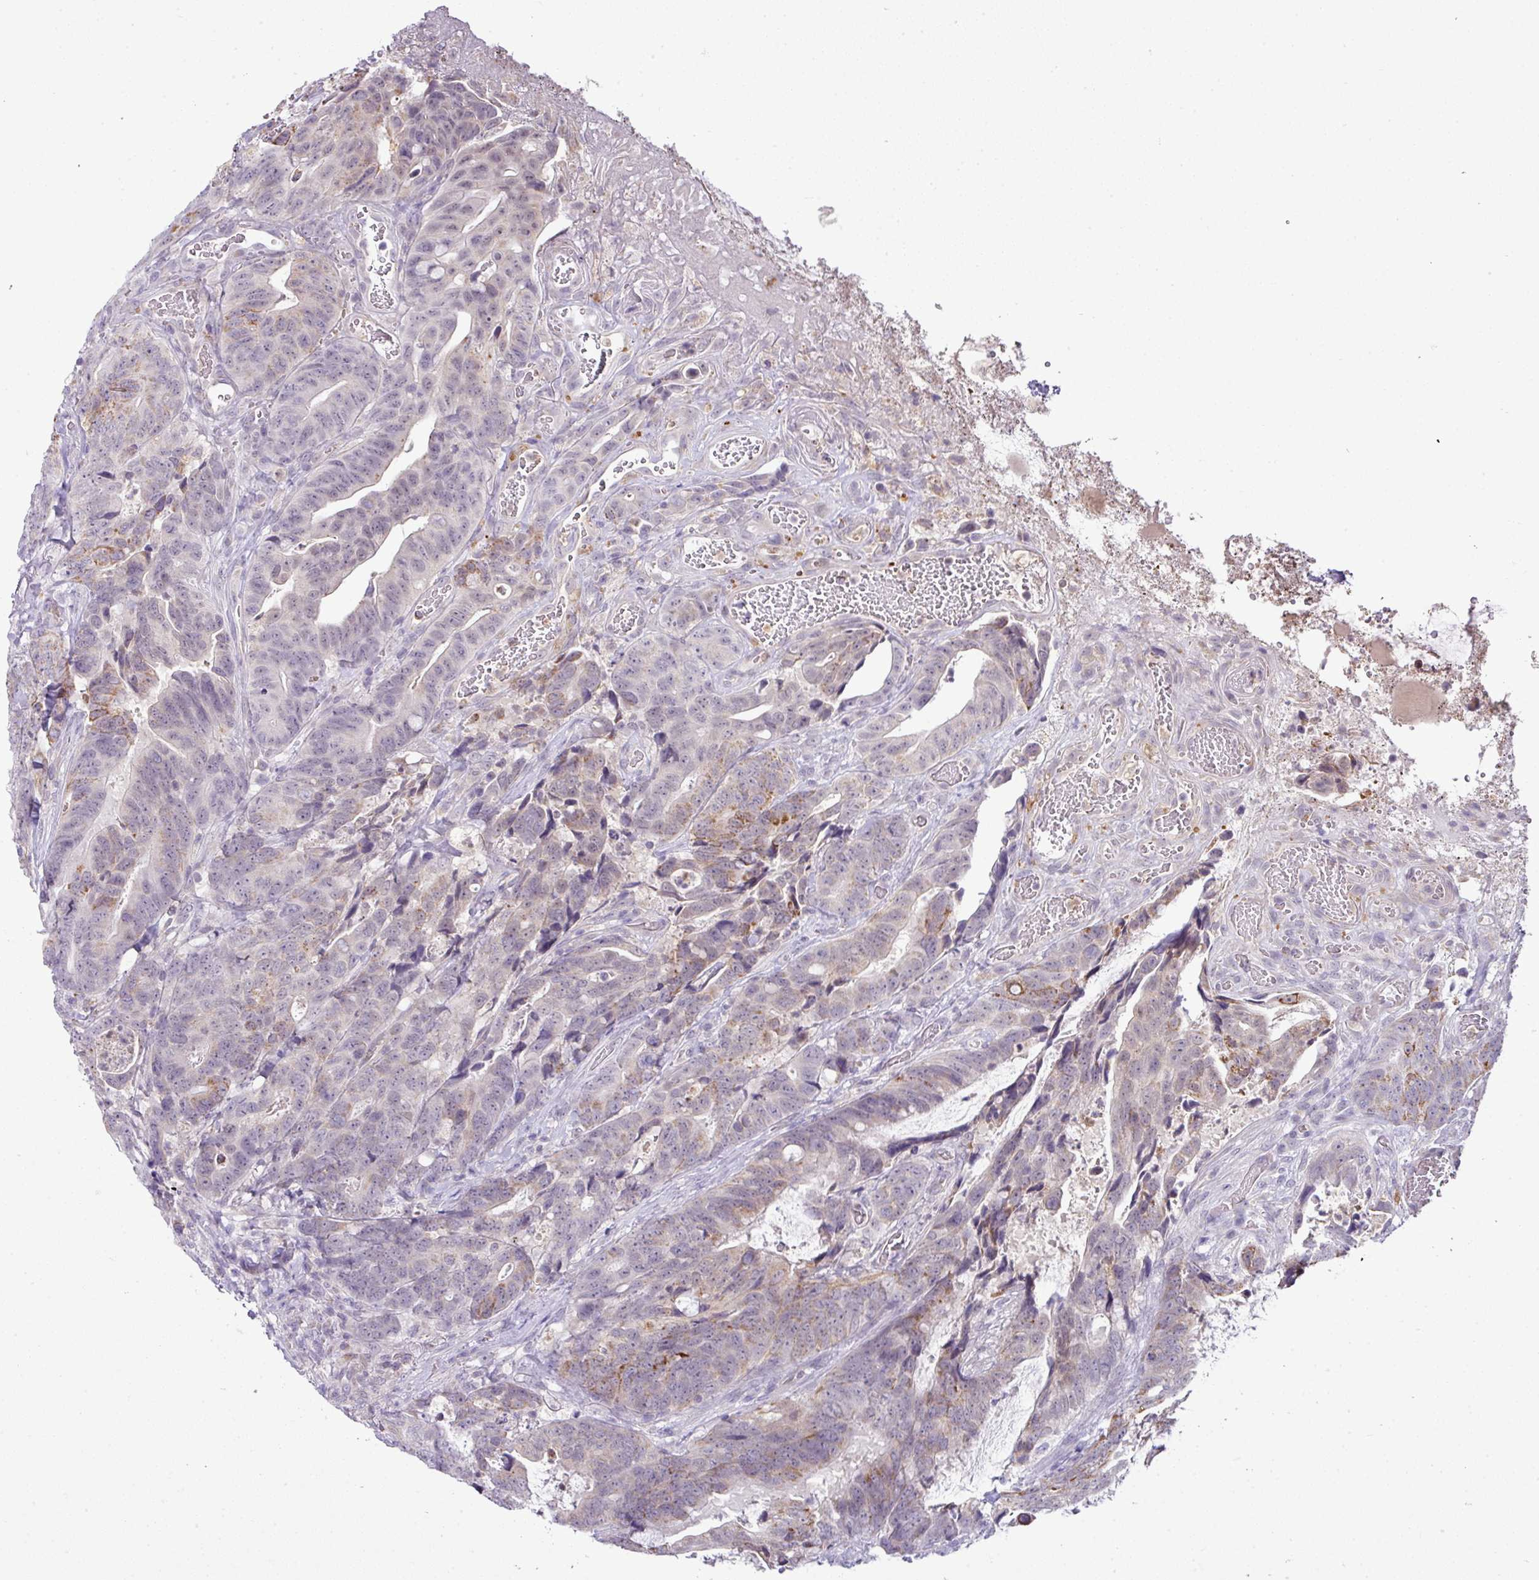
{"staining": {"intensity": "weak", "quantity": "<25%", "location": "cytoplasmic/membranous"}, "tissue": "colorectal cancer", "cell_type": "Tumor cells", "image_type": "cancer", "snomed": [{"axis": "morphology", "description": "Adenocarcinoma, NOS"}, {"axis": "topography", "description": "Colon"}], "caption": "A high-resolution photomicrograph shows IHC staining of colorectal cancer, which shows no significant staining in tumor cells. Nuclei are stained in blue.", "gene": "HBEGF", "patient": {"sex": "female", "age": 82}}